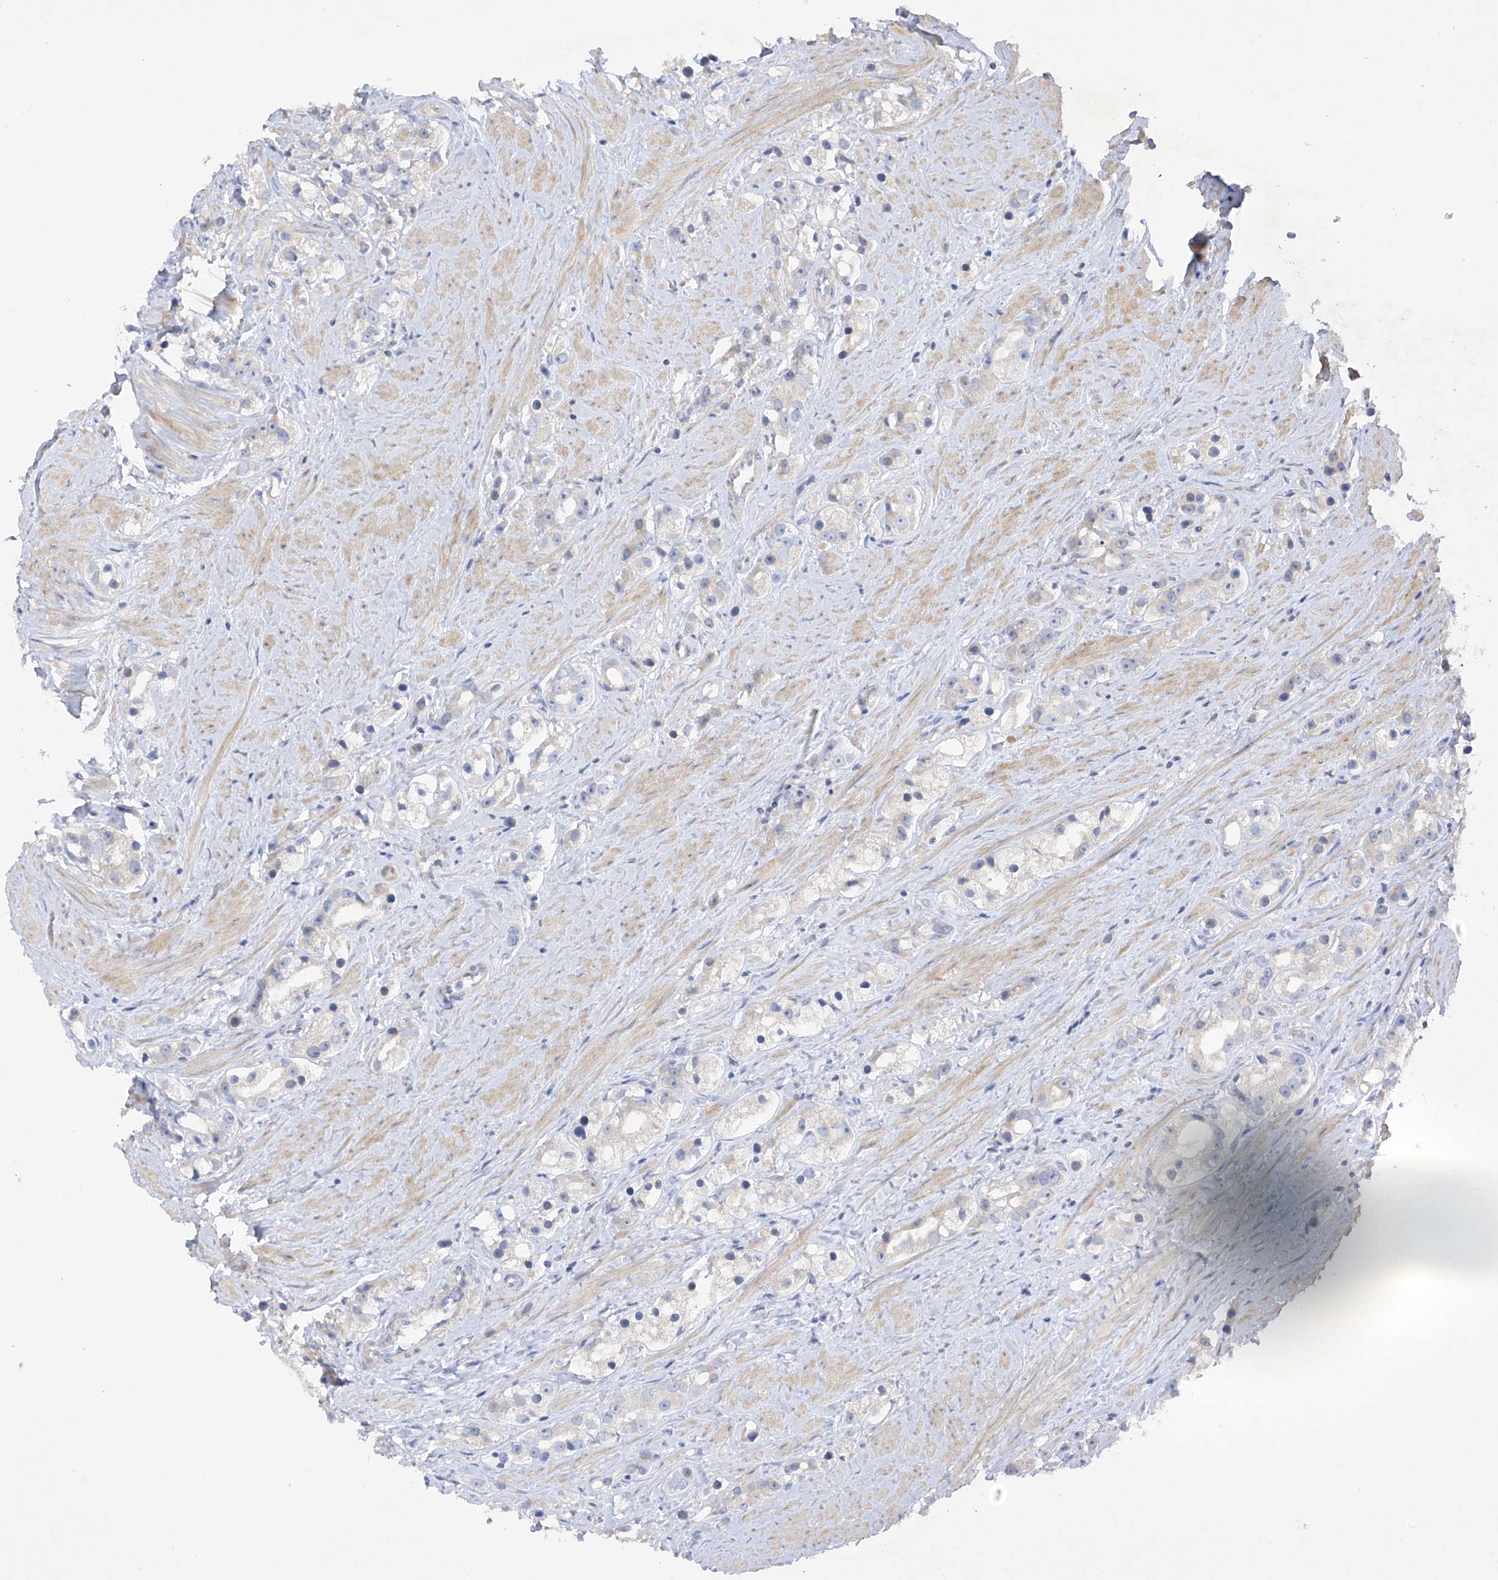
{"staining": {"intensity": "negative", "quantity": "none", "location": "none"}, "tissue": "prostate cancer", "cell_type": "Tumor cells", "image_type": "cancer", "snomed": [{"axis": "morphology", "description": "Adenocarcinoma, NOS"}, {"axis": "topography", "description": "Prostate"}], "caption": "There is no significant positivity in tumor cells of adenocarcinoma (prostate). (DAB (3,3'-diaminobenzidine) immunohistochemistry visualized using brightfield microscopy, high magnification).", "gene": "PRSS12", "patient": {"sex": "male", "age": 79}}